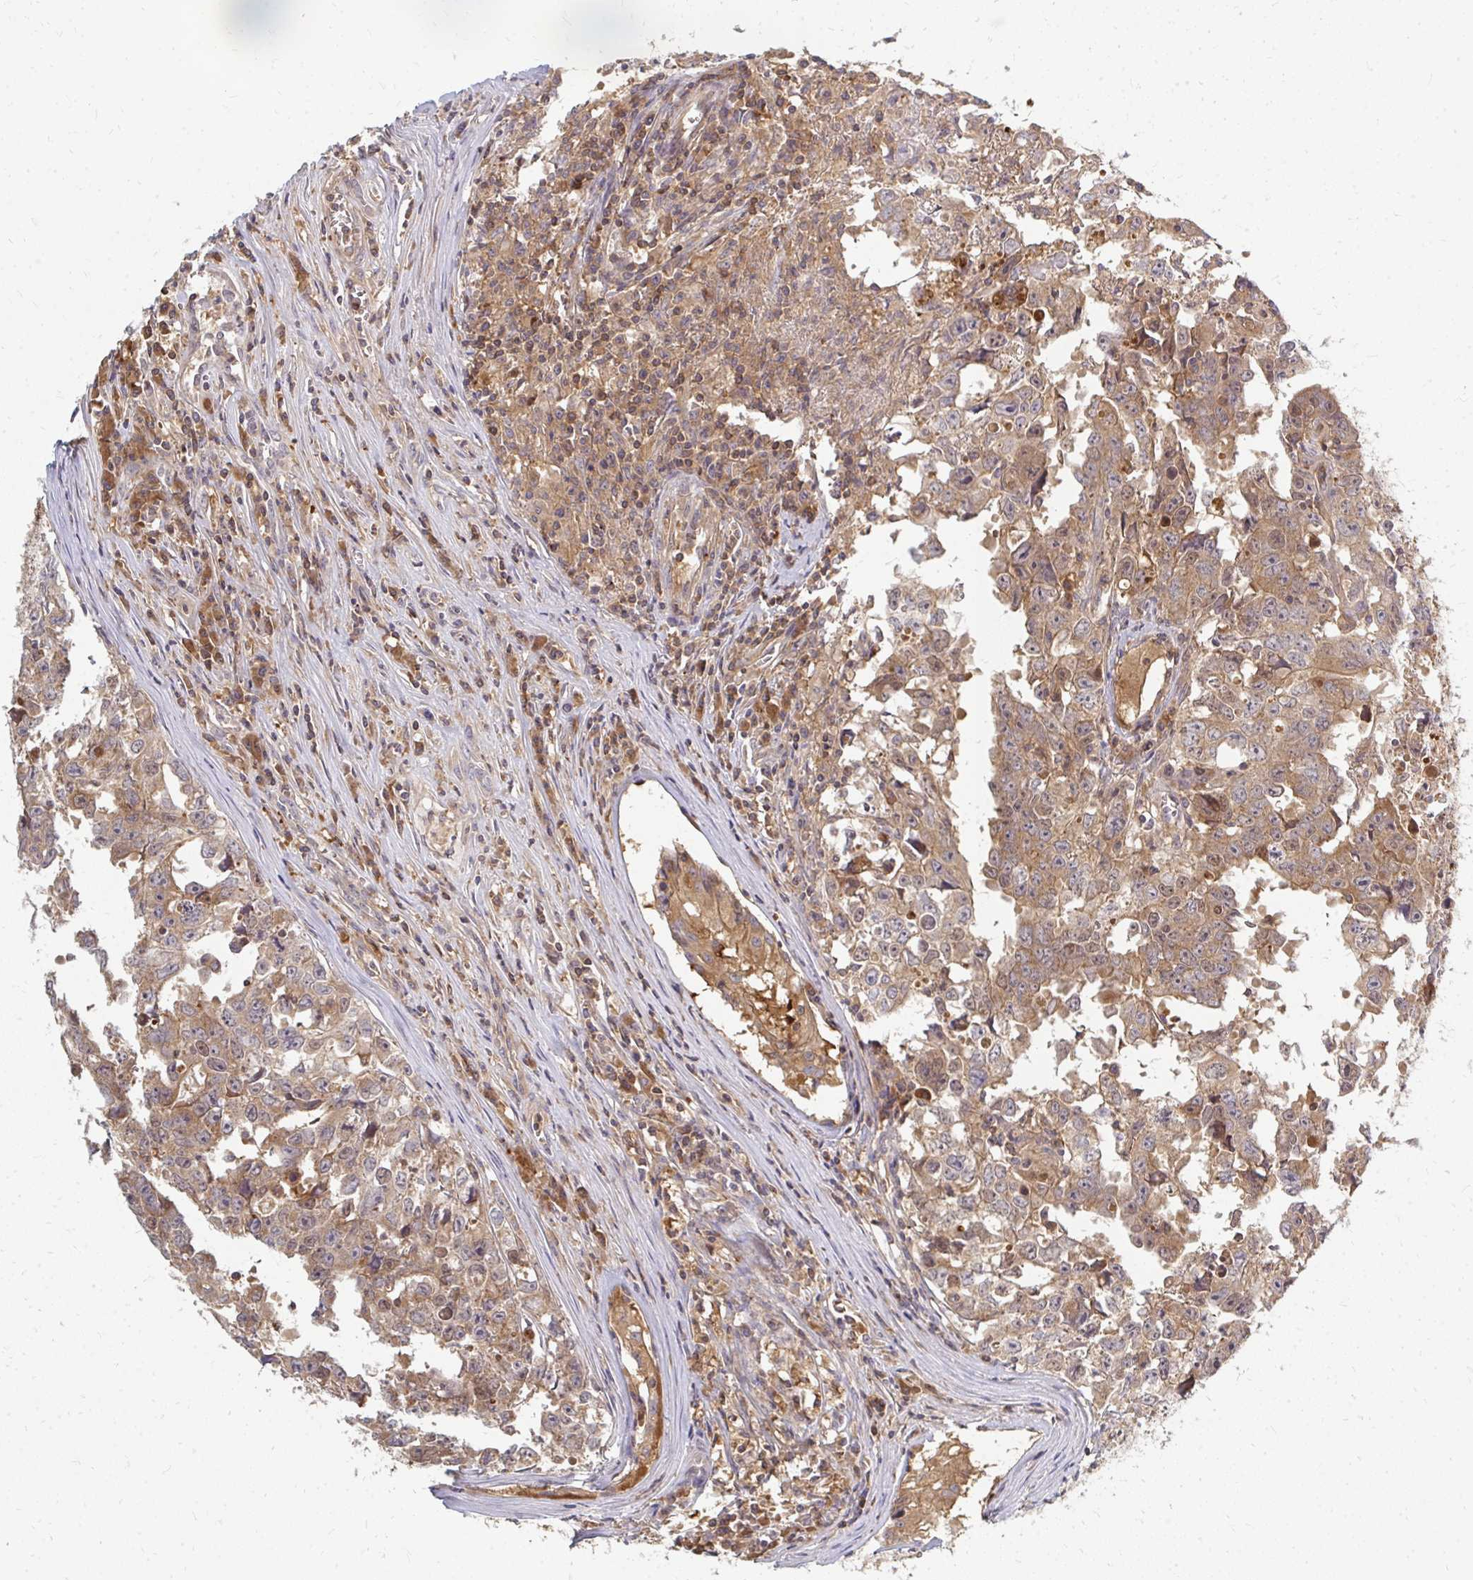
{"staining": {"intensity": "moderate", "quantity": ">75%", "location": "cytoplasmic/membranous"}, "tissue": "testis cancer", "cell_type": "Tumor cells", "image_type": "cancer", "snomed": [{"axis": "morphology", "description": "Carcinoma, Embryonal, NOS"}, {"axis": "topography", "description": "Testis"}], "caption": "Brown immunohistochemical staining in embryonal carcinoma (testis) demonstrates moderate cytoplasmic/membranous staining in about >75% of tumor cells. (DAB IHC, brown staining for protein, blue staining for nuclei).", "gene": "ZNF285", "patient": {"sex": "male", "age": 22}}